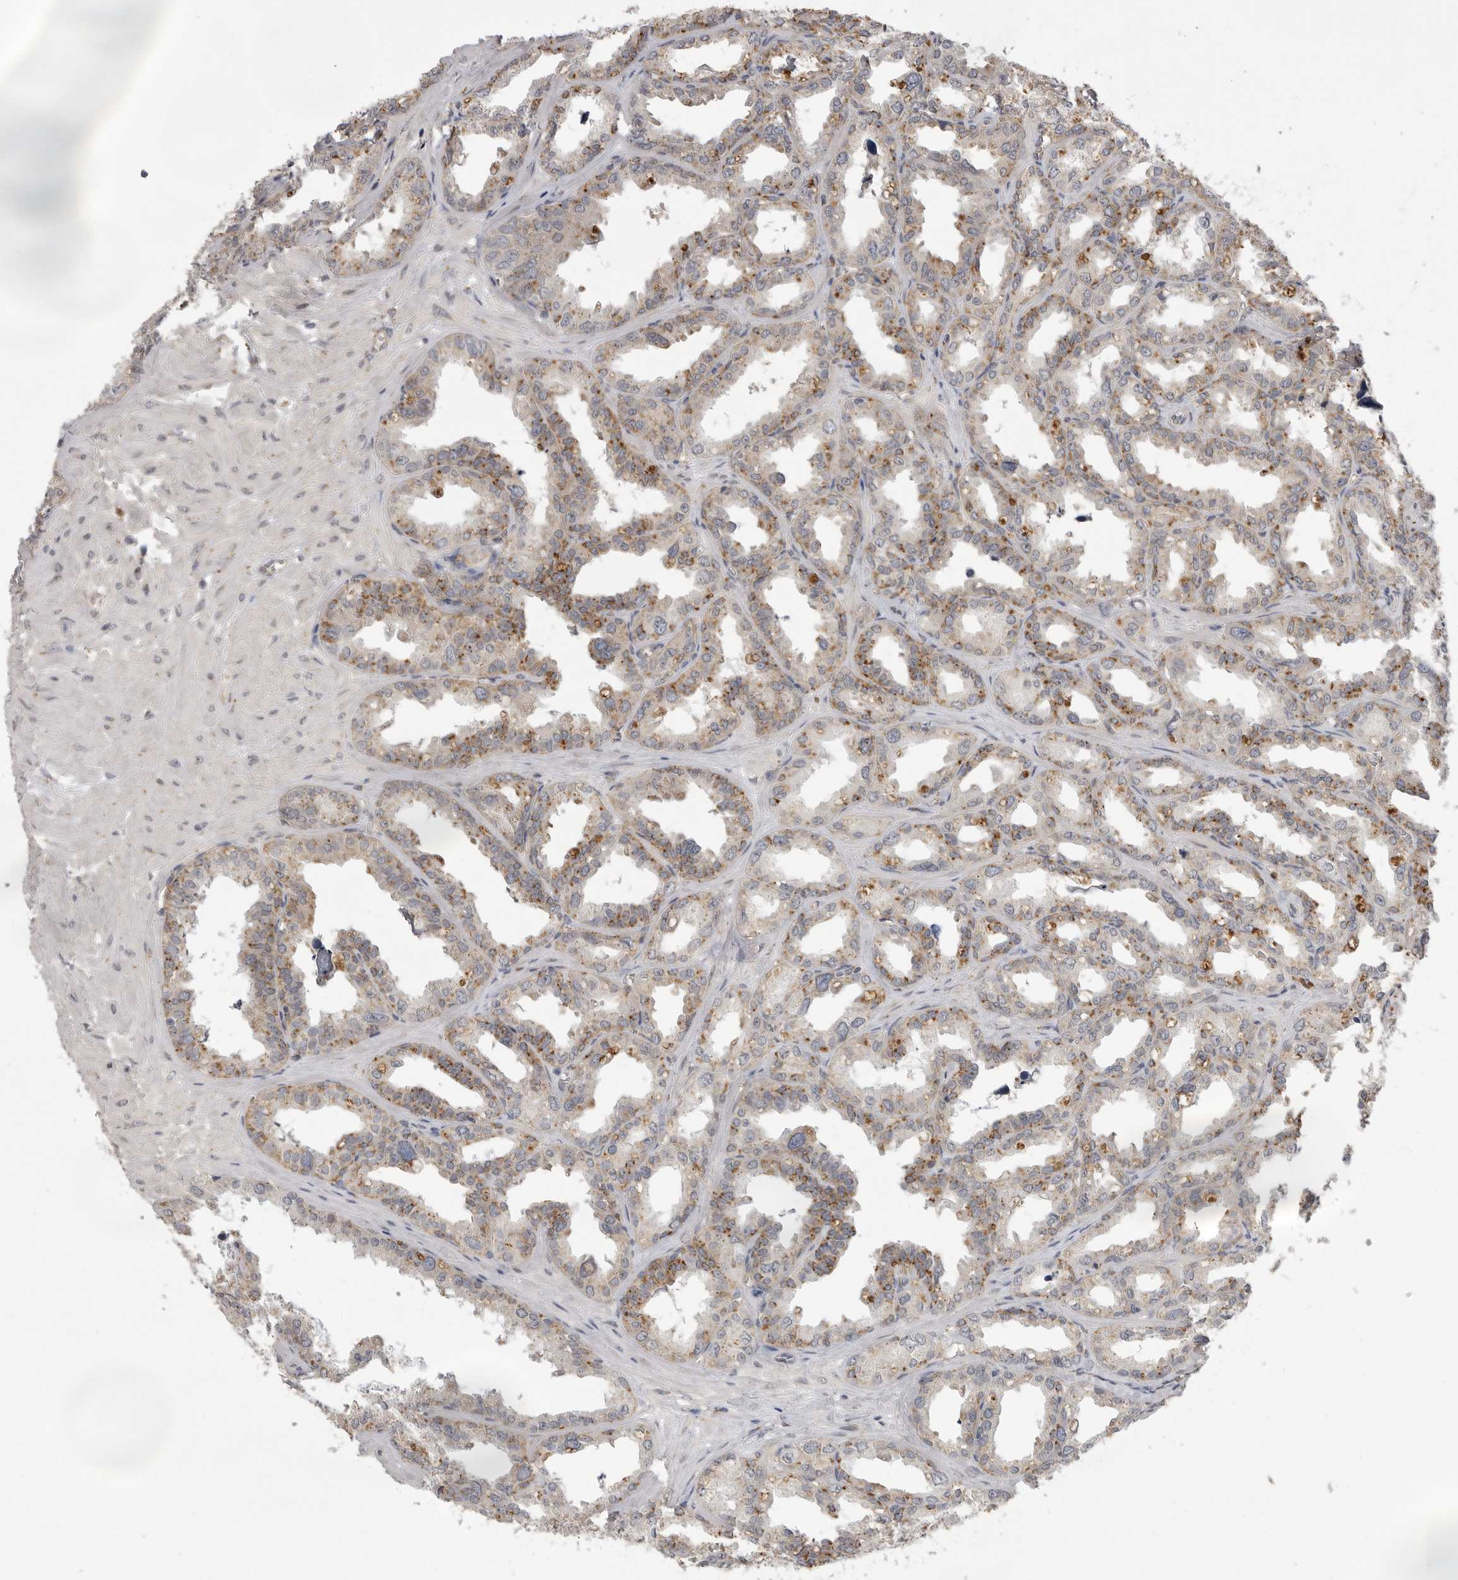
{"staining": {"intensity": "weak", "quantity": "25%-75%", "location": "cytoplasmic/membranous"}, "tissue": "seminal vesicle", "cell_type": "Glandular cells", "image_type": "normal", "snomed": [{"axis": "morphology", "description": "Normal tissue, NOS"}, {"axis": "topography", "description": "Prostate"}, {"axis": "topography", "description": "Seminal veicle"}], "caption": "Weak cytoplasmic/membranous staining for a protein is seen in approximately 25%-75% of glandular cells of benign seminal vesicle using immunohistochemistry.", "gene": "TLR3", "patient": {"sex": "male", "age": 51}}